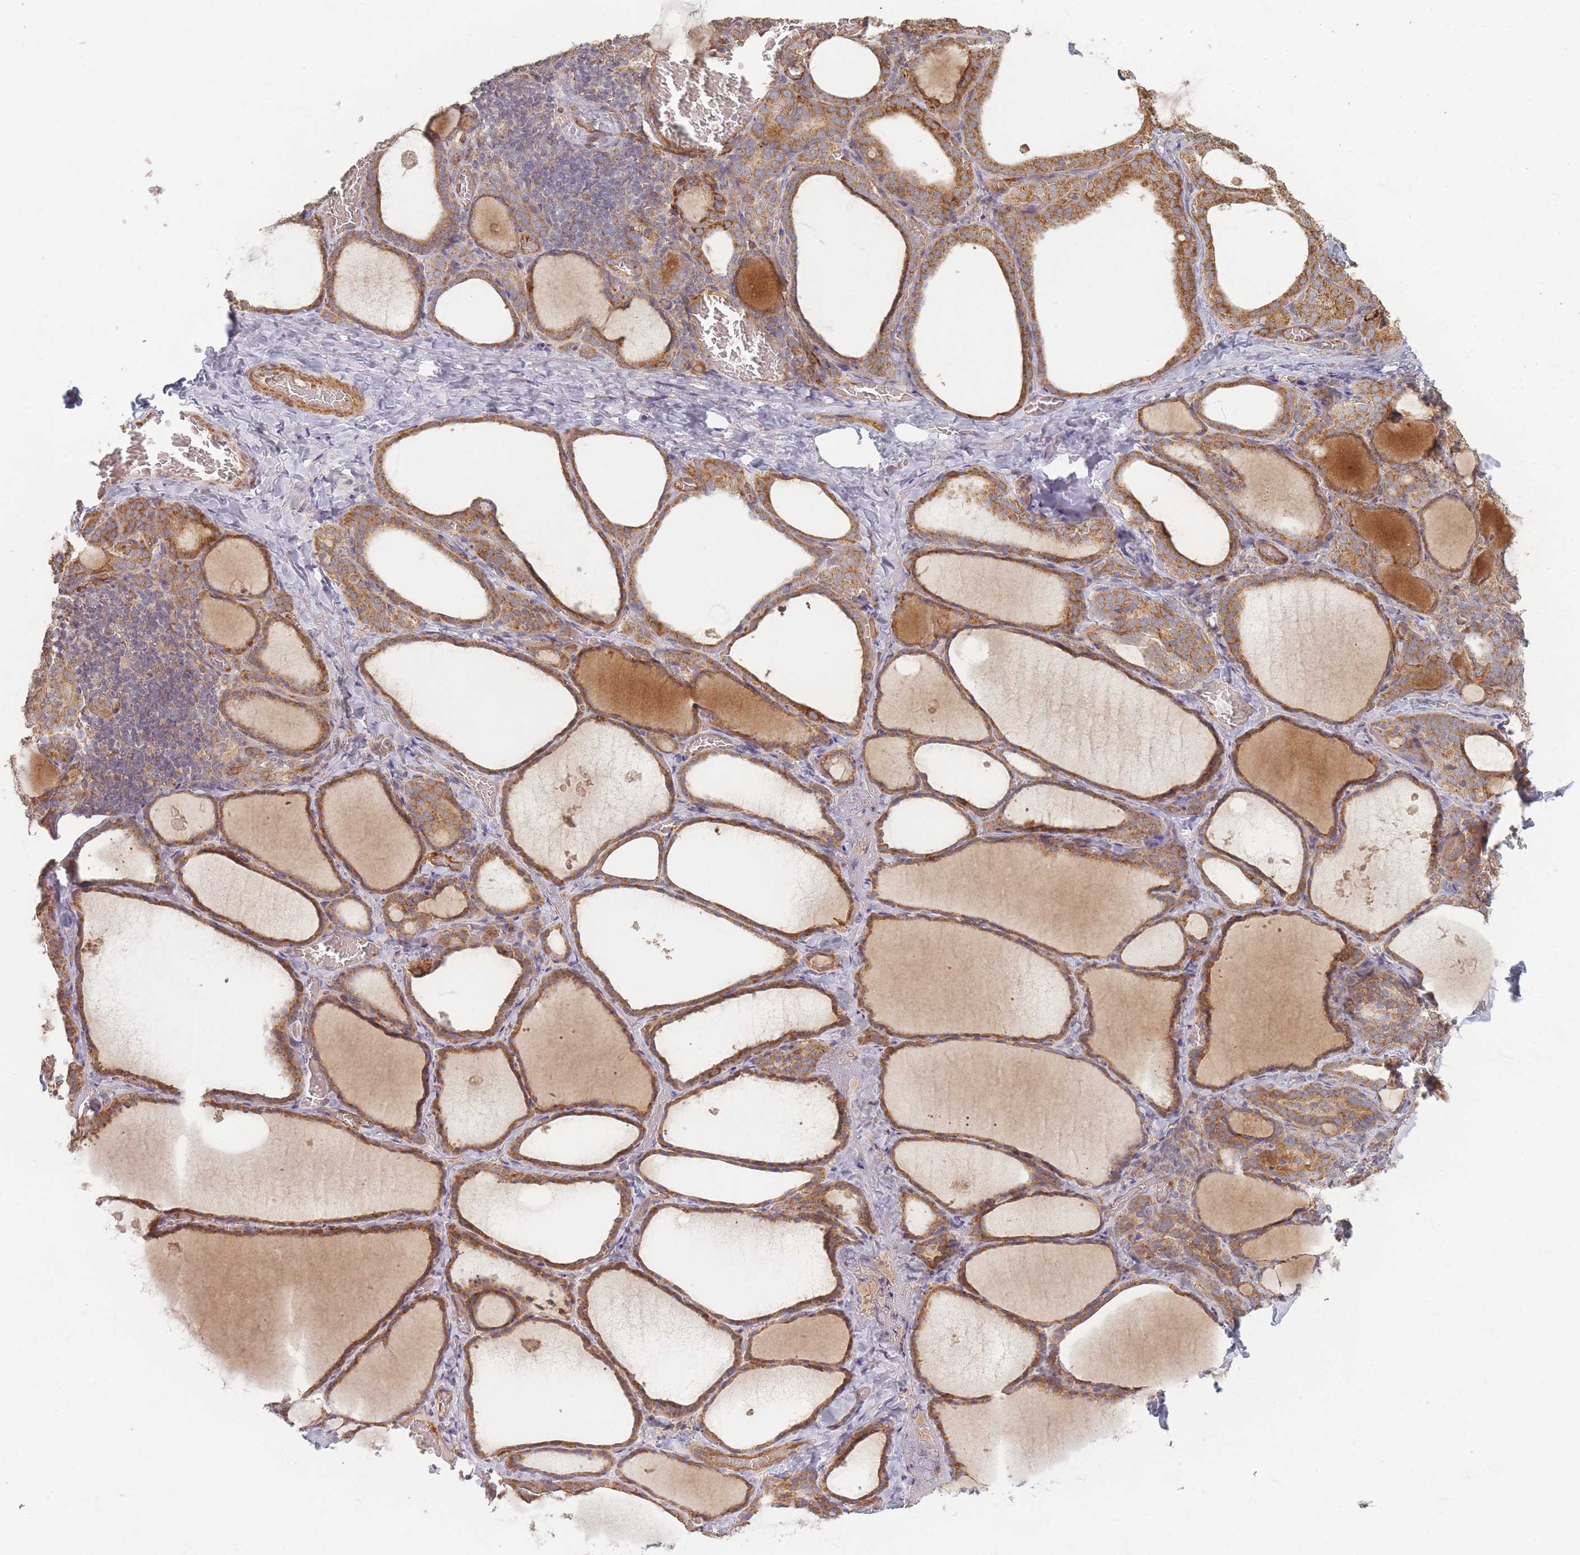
{"staining": {"intensity": "moderate", "quantity": ">75%", "location": "cytoplasmic/membranous"}, "tissue": "thyroid gland", "cell_type": "Glandular cells", "image_type": "normal", "snomed": [{"axis": "morphology", "description": "Normal tissue, NOS"}, {"axis": "topography", "description": "Thyroid gland"}], "caption": "The histopathology image displays a brown stain indicating the presence of a protein in the cytoplasmic/membranous of glandular cells in thyroid gland.", "gene": "MRPS6", "patient": {"sex": "female", "age": 39}}